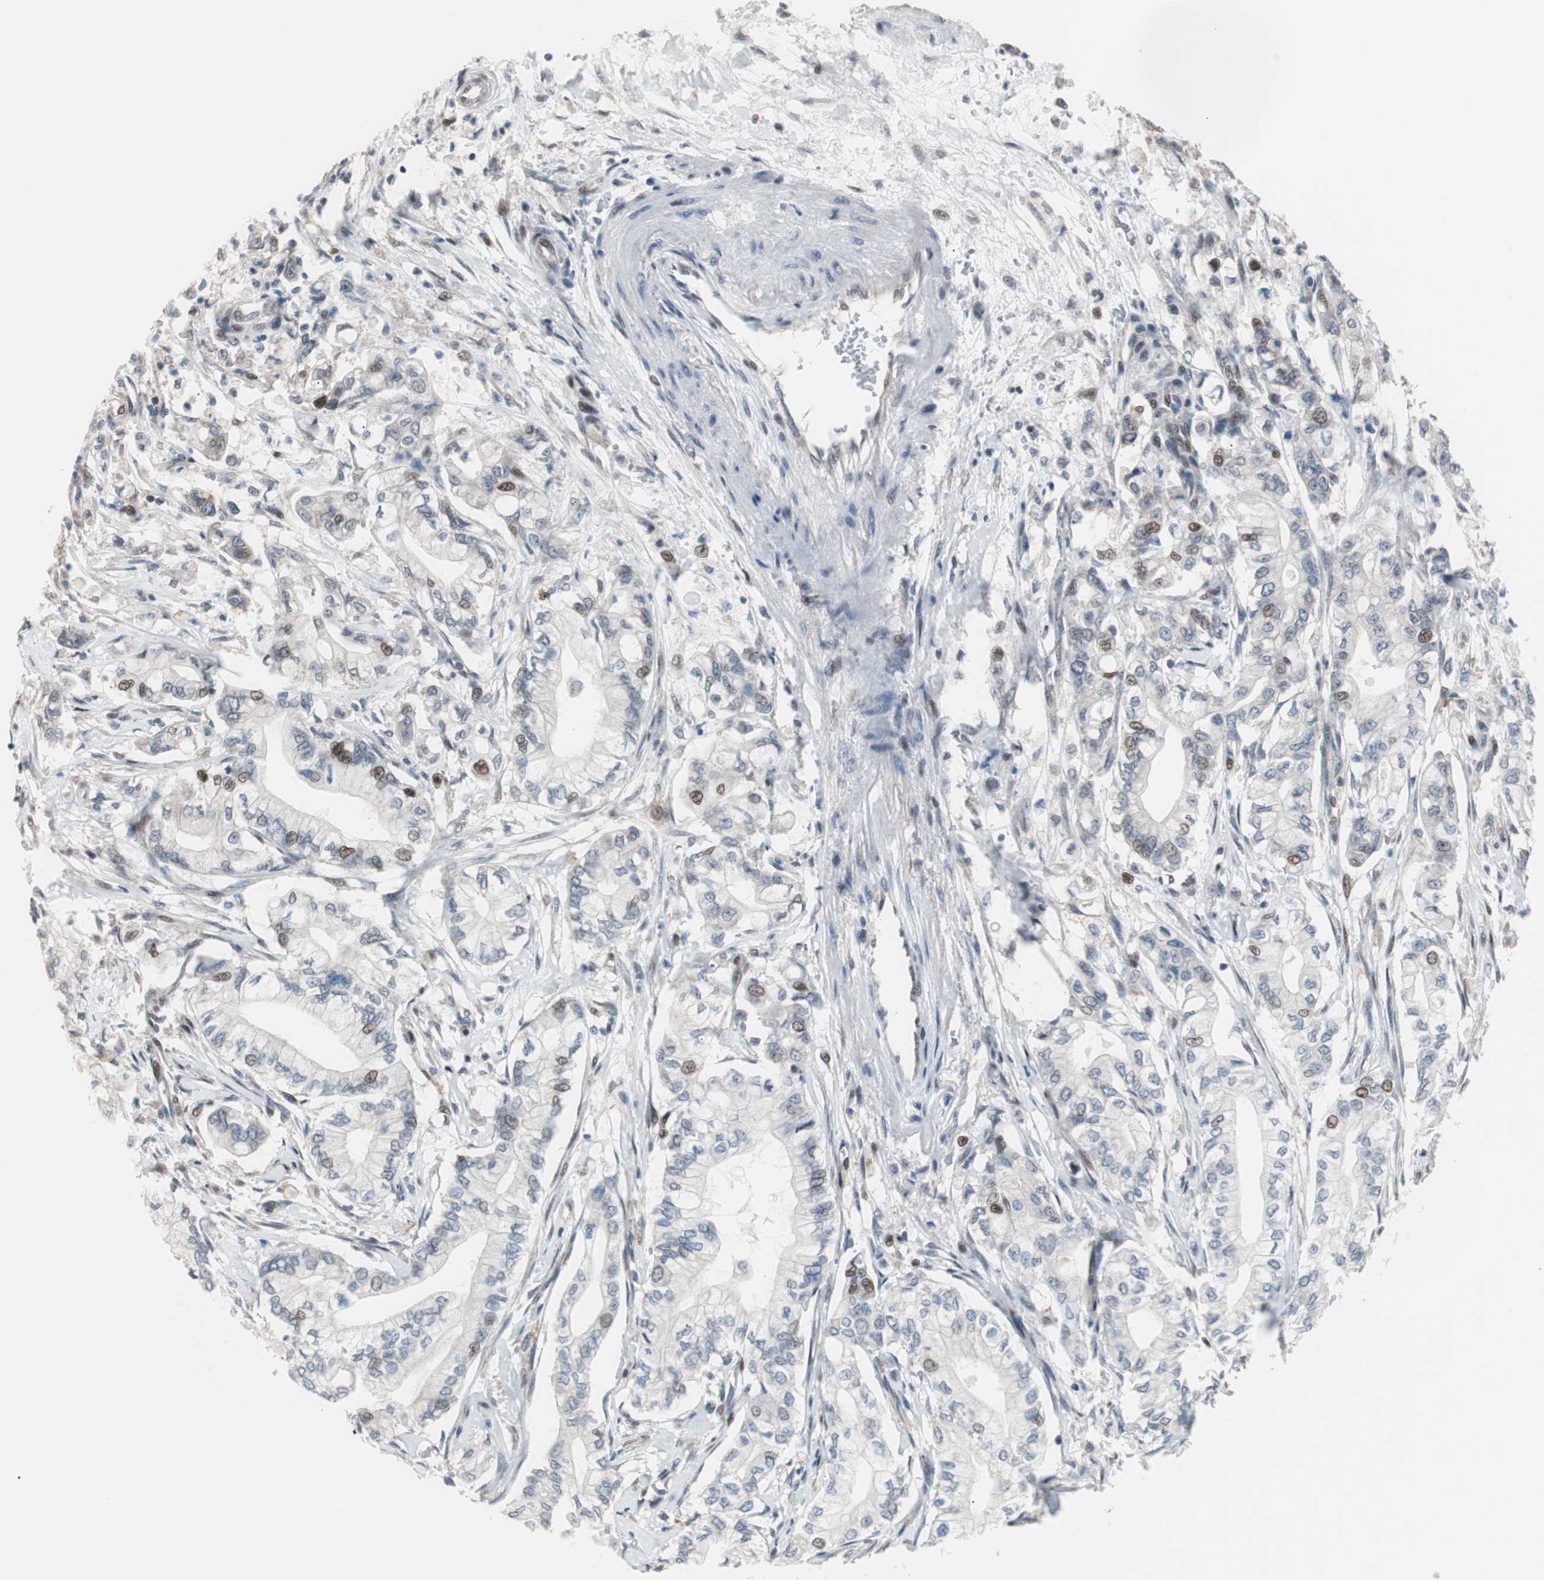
{"staining": {"intensity": "weak", "quantity": "<25%", "location": "nuclear"}, "tissue": "pancreatic cancer", "cell_type": "Tumor cells", "image_type": "cancer", "snomed": [{"axis": "morphology", "description": "Adenocarcinoma, NOS"}, {"axis": "topography", "description": "Pancreas"}], "caption": "This is a histopathology image of immunohistochemistry staining of pancreatic adenocarcinoma, which shows no positivity in tumor cells.", "gene": "POLH", "patient": {"sex": "male", "age": 70}}